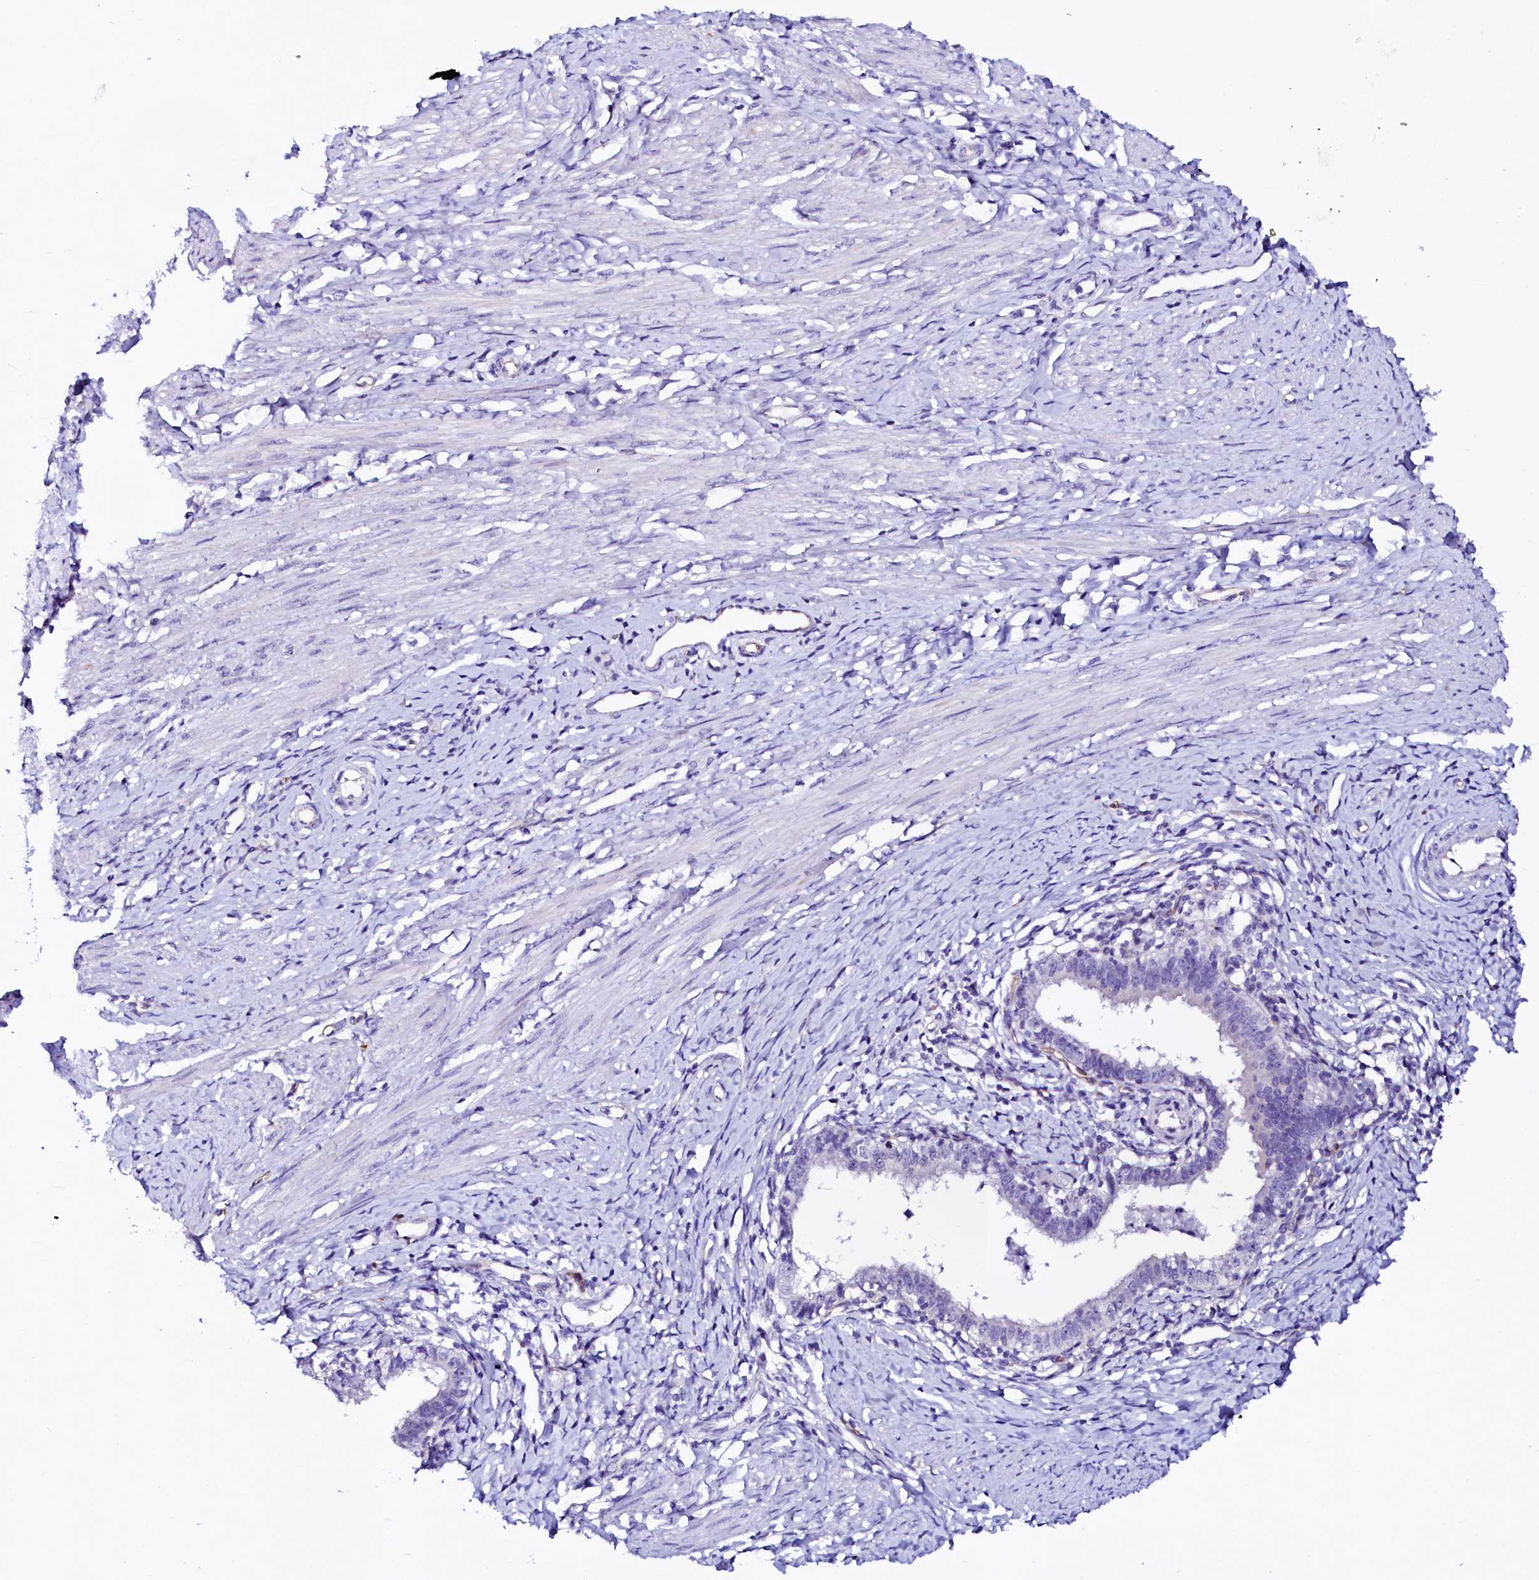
{"staining": {"intensity": "negative", "quantity": "none", "location": "none"}, "tissue": "cervical cancer", "cell_type": "Tumor cells", "image_type": "cancer", "snomed": [{"axis": "morphology", "description": "Adenocarcinoma, NOS"}, {"axis": "topography", "description": "Cervix"}], "caption": "This micrograph is of cervical adenocarcinoma stained with IHC to label a protein in brown with the nuclei are counter-stained blue. There is no staining in tumor cells.", "gene": "SFR1", "patient": {"sex": "female", "age": 36}}